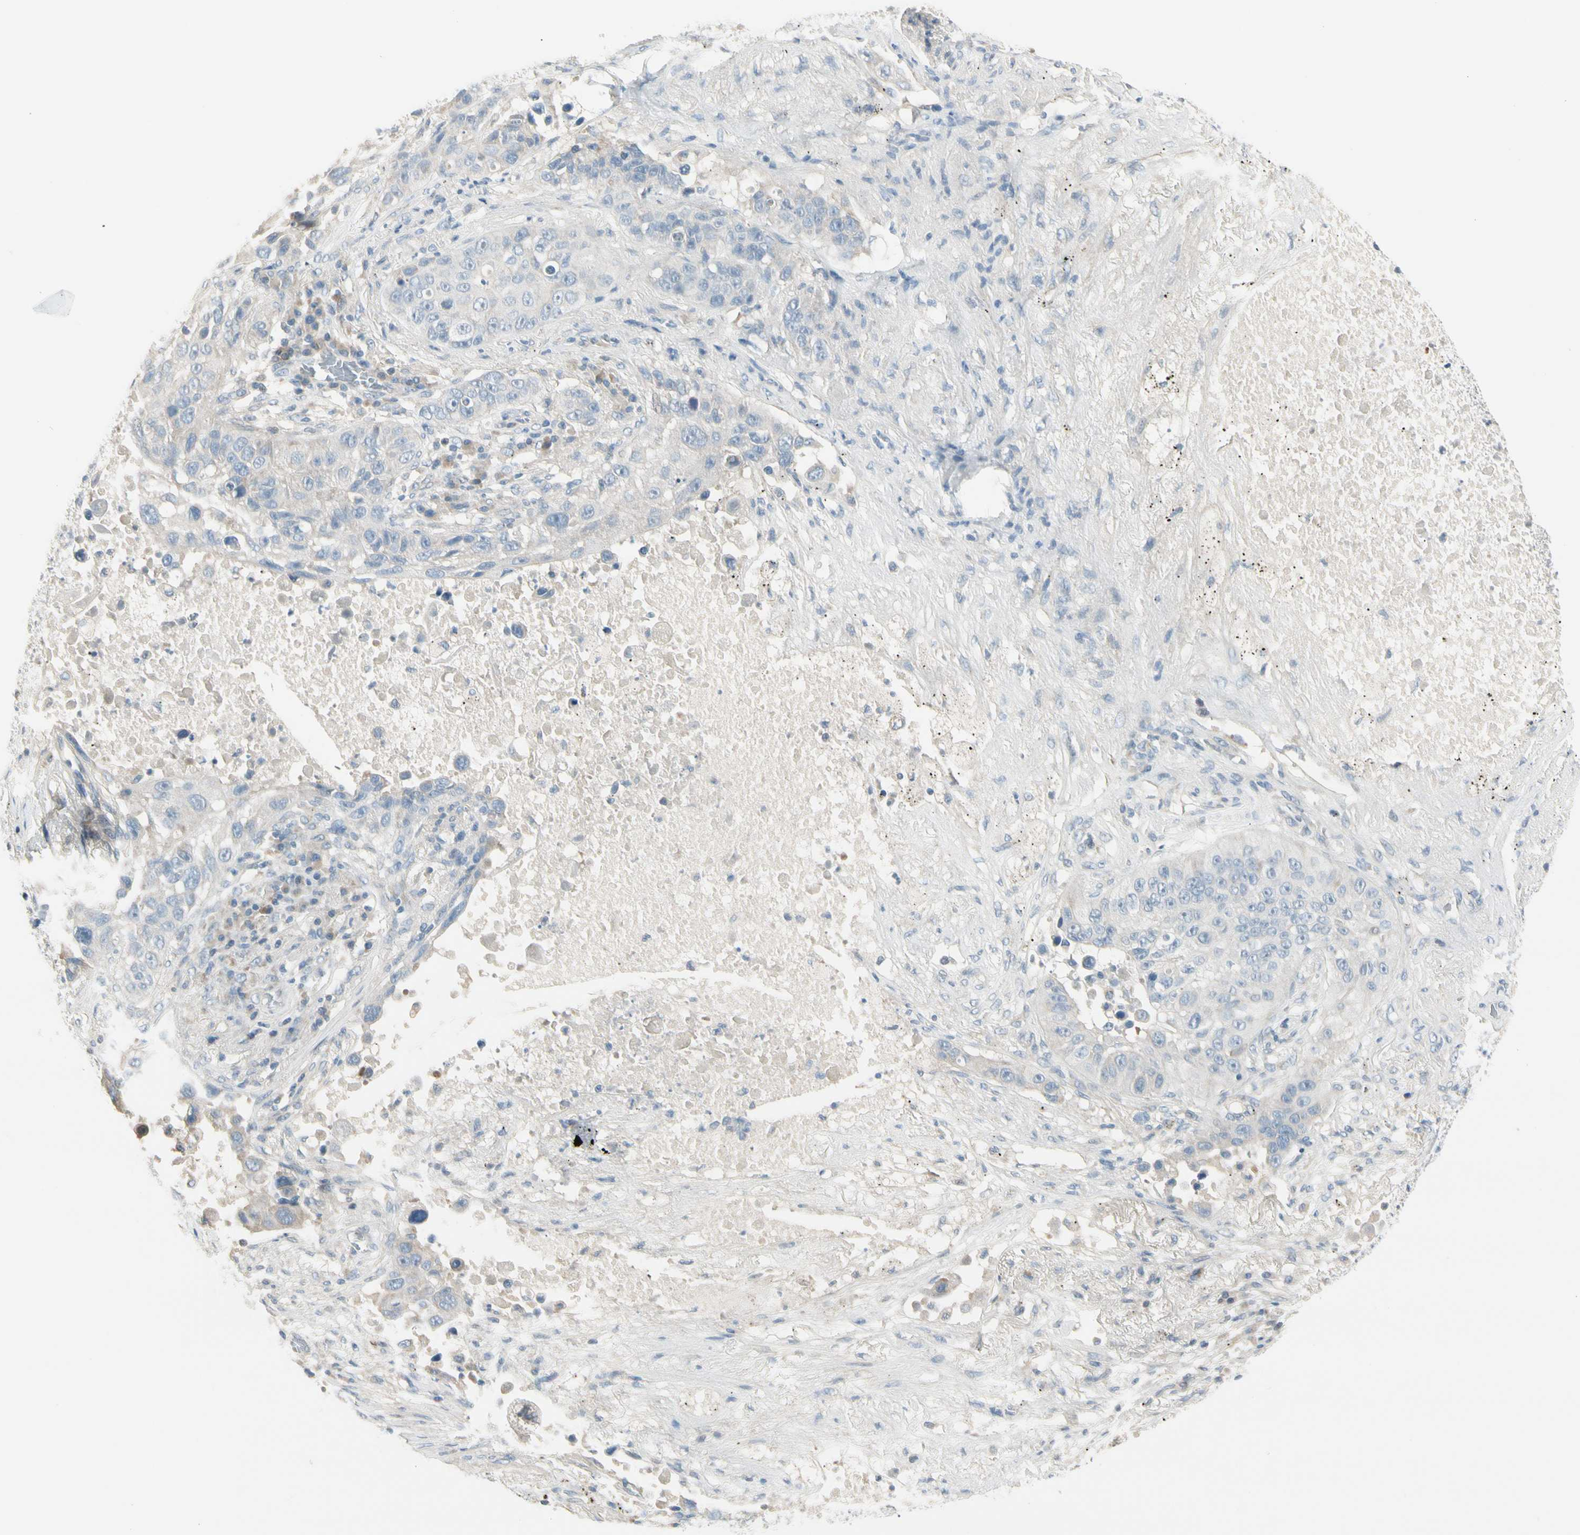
{"staining": {"intensity": "negative", "quantity": "none", "location": "none"}, "tissue": "lung cancer", "cell_type": "Tumor cells", "image_type": "cancer", "snomed": [{"axis": "morphology", "description": "Squamous cell carcinoma, NOS"}, {"axis": "topography", "description": "Lung"}], "caption": "Immunohistochemical staining of lung cancer (squamous cell carcinoma) shows no significant staining in tumor cells.", "gene": "CYP2E1", "patient": {"sex": "male", "age": 57}}